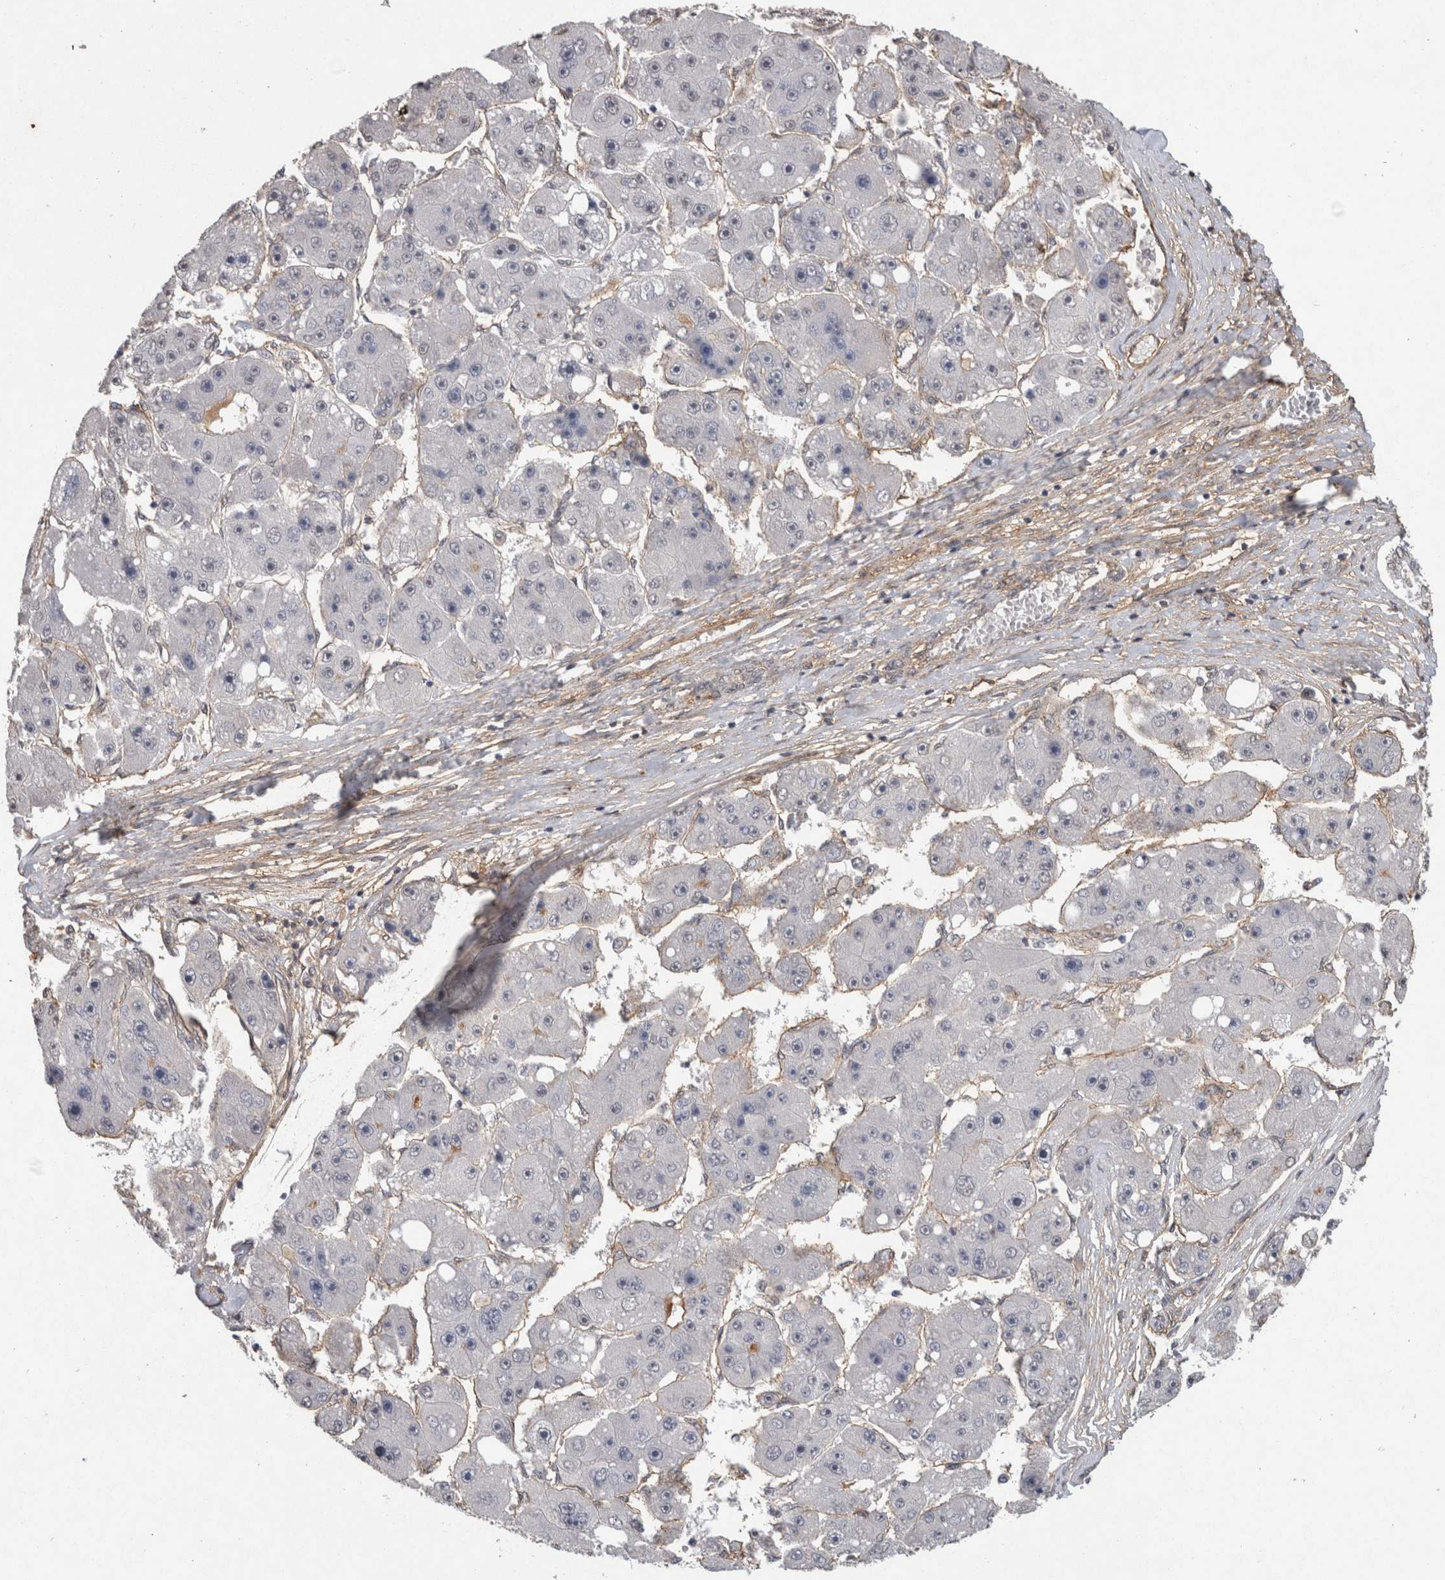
{"staining": {"intensity": "negative", "quantity": "none", "location": "none"}, "tissue": "liver cancer", "cell_type": "Tumor cells", "image_type": "cancer", "snomed": [{"axis": "morphology", "description": "Carcinoma, Hepatocellular, NOS"}, {"axis": "topography", "description": "Liver"}], "caption": "Immunohistochemistry (IHC) of human liver cancer (hepatocellular carcinoma) reveals no staining in tumor cells.", "gene": "RECK", "patient": {"sex": "female", "age": 61}}